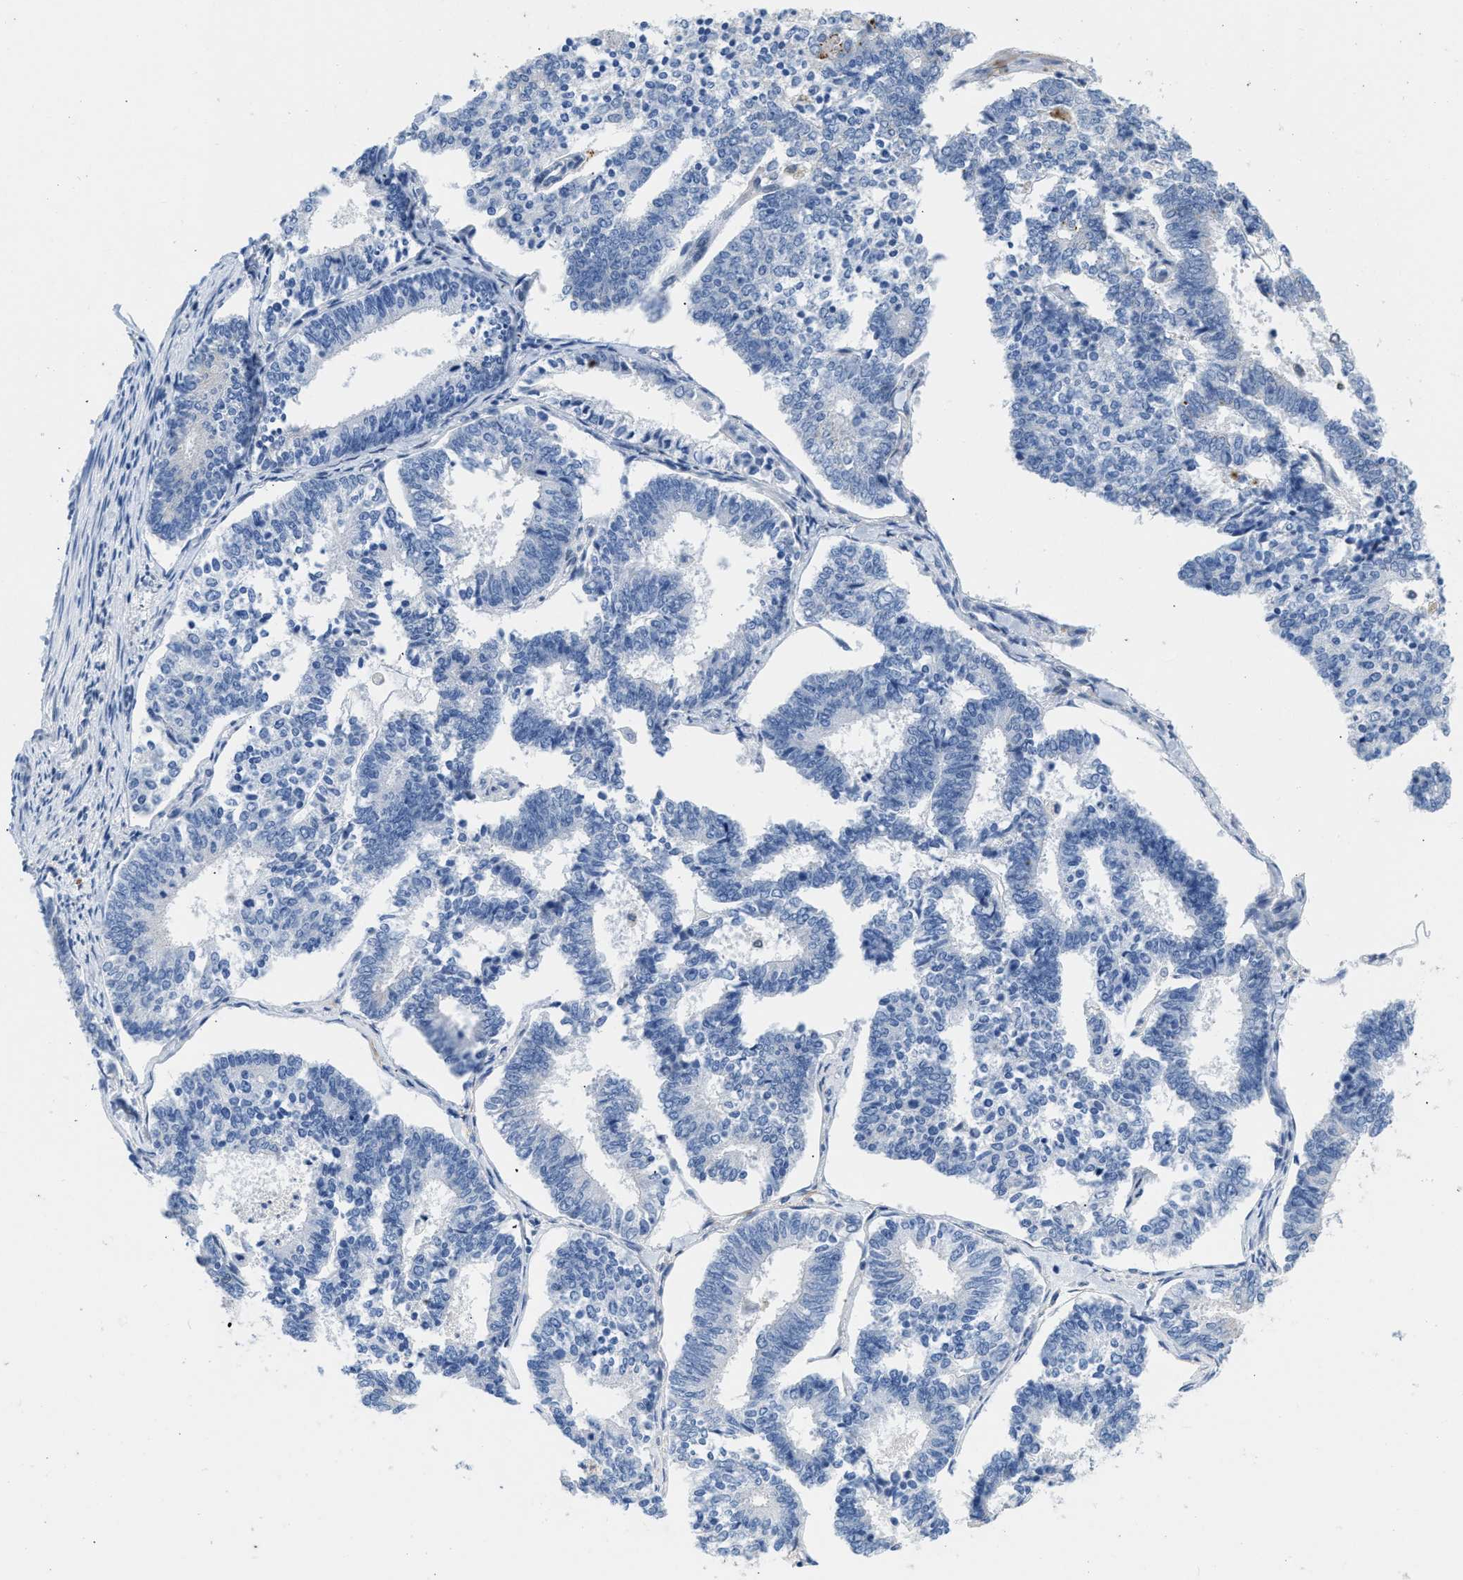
{"staining": {"intensity": "negative", "quantity": "none", "location": "none"}, "tissue": "endometrial cancer", "cell_type": "Tumor cells", "image_type": "cancer", "snomed": [{"axis": "morphology", "description": "Adenocarcinoma, NOS"}, {"axis": "topography", "description": "Endometrium"}], "caption": "Immunohistochemical staining of adenocarcinoma (endometrial) displays no significant expression in tumor cells.", "gene": "BOLL", "patient": {"sex": "female", "age": 70}}